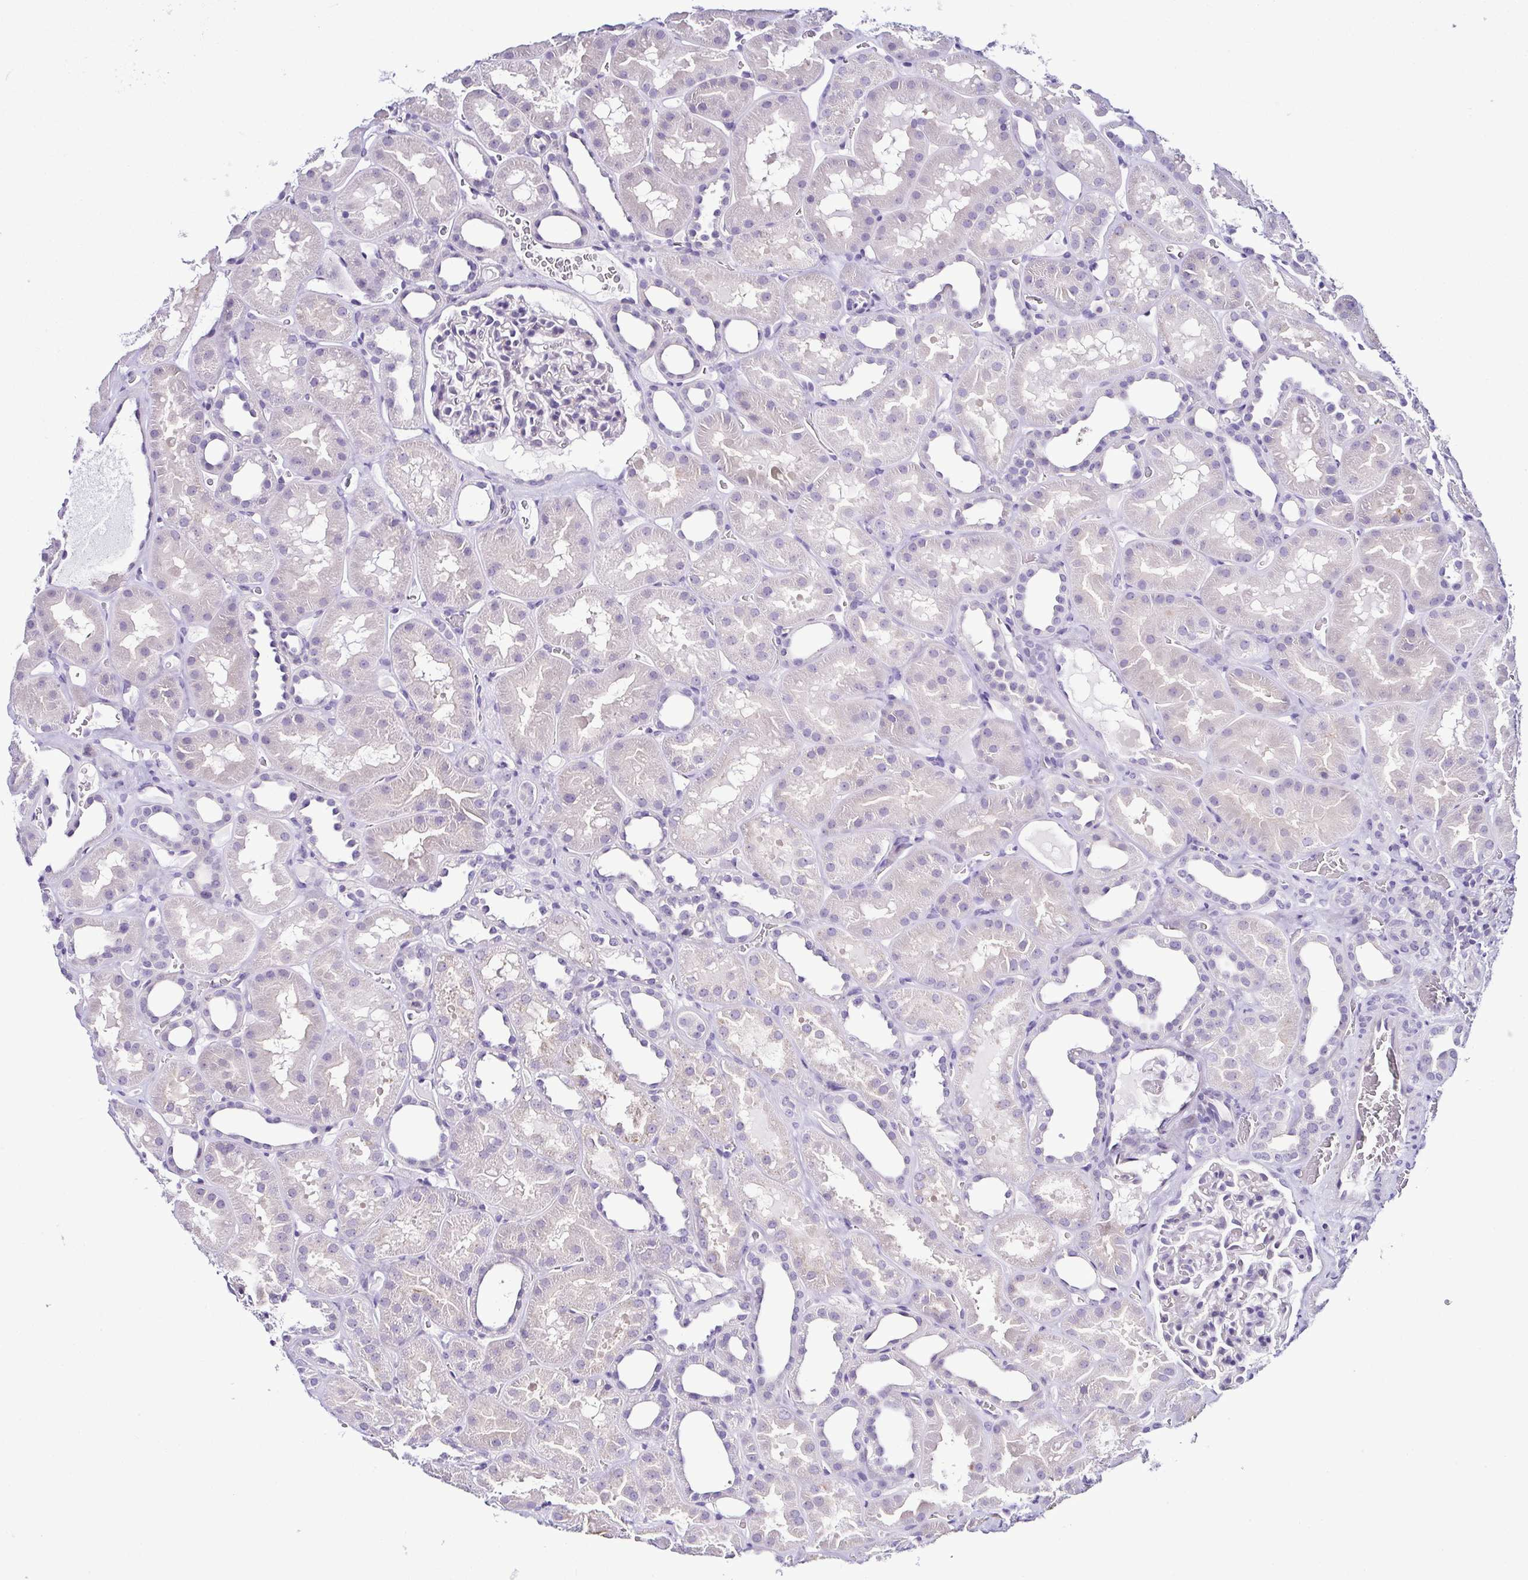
{"staining": {"intensity": "negative", "quantity": "none", "location": "none"}, "tissue": "kidney", "cell_type": "Cells in glomeruli", "image_type": "normal", "snomed": [{"axis": "morphology", "description": "Normal tissue, NOS"}, {"axis": "topography", "description": "Kidney"}], "caption": "Immunohistochemical staining of benign human kidney reveals no significant positivity in cells in glomeruli.", "gene": "TNNT2", "patient": {"sex": "female", "age": 41}}